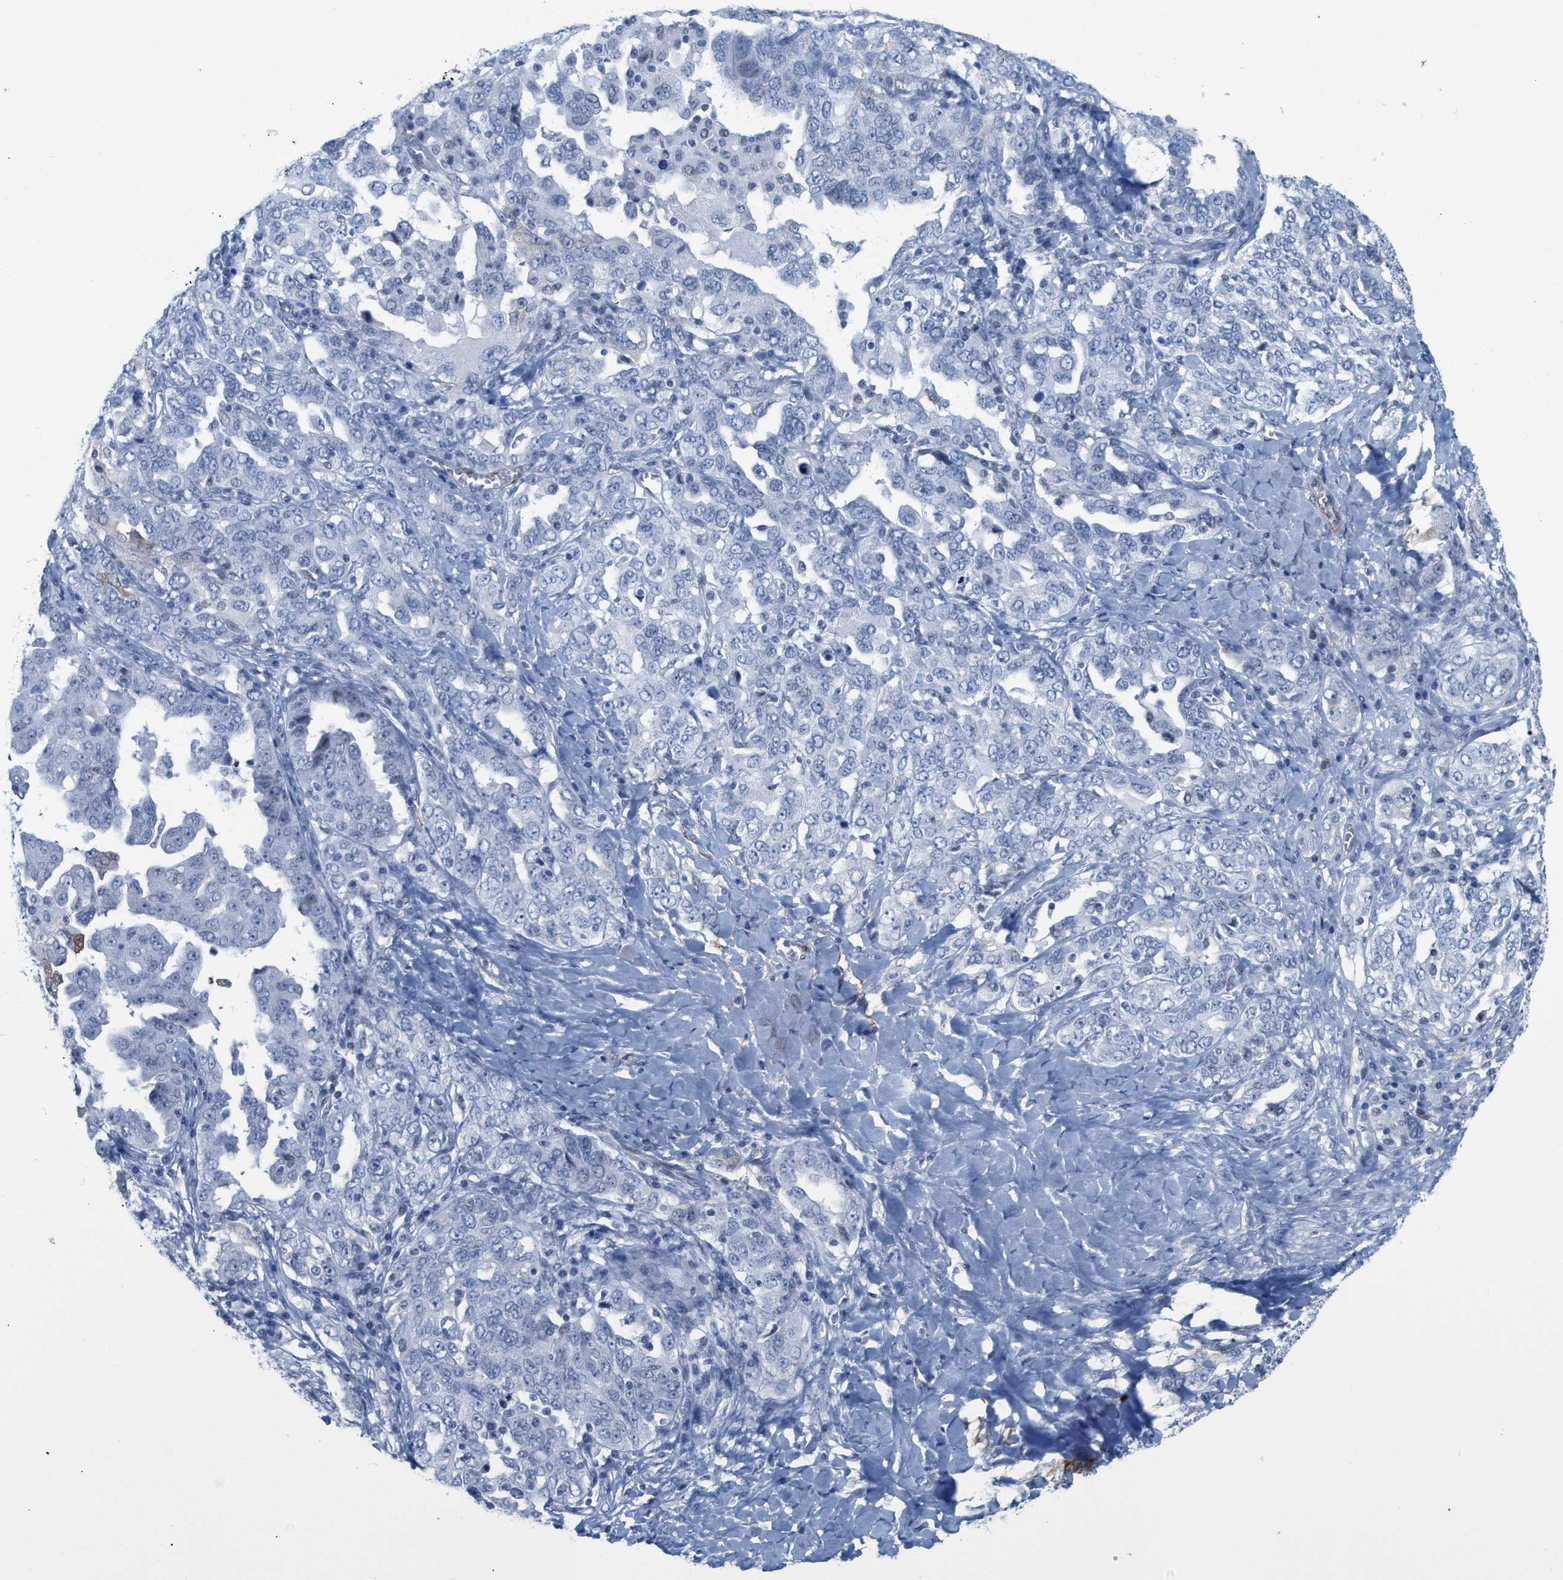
{"staining": {"intensity": "negative", "quantity": "none", "location": "none"}, "tissue": "ovarian cancer", "cell_type": "Tumor cells", "image_type": "cancer", "snomed": [{"axis": "morphology", "description": "Carcinoma, endometroid"}, {"axis": "topography", "description": "Ovary"}], "caption": "High magnification brightfield microscopy of endometroid carcinoma (ovarian) stained with DAB (brown) and counterstained with hematoxylin (blue): tumor cells show no significant staining. (Brightfield microscopy of DAB (3,3'-diaminobenzidine) IHC at high magnification).", "gene": "TAGLN", "patient": {"sex": "female", "age": 62}}